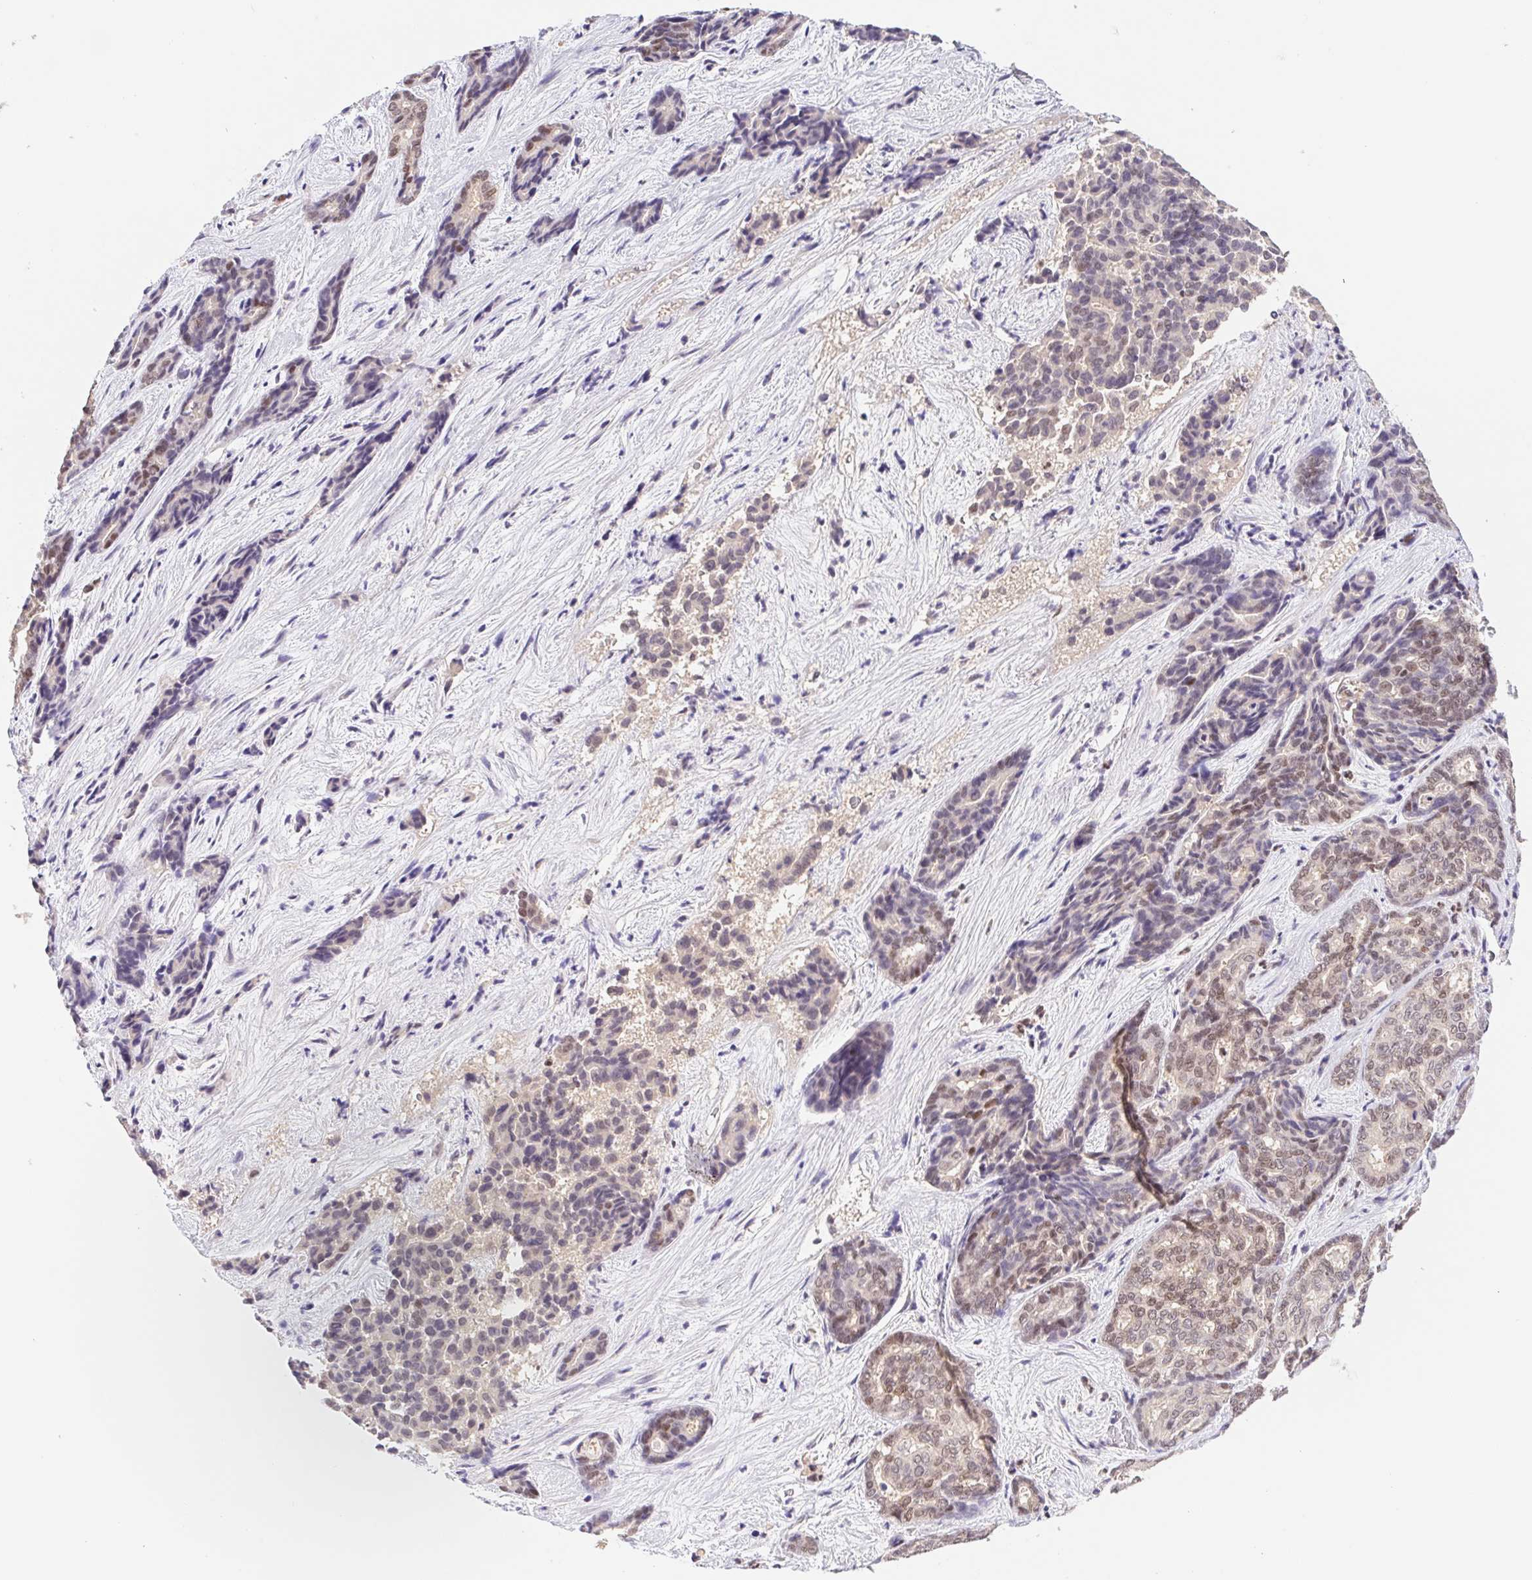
{"staining": {"intensity": "weak", "quantity": "25%-75%", "location": "nuclear"}, "tissue": "liver cancer", "cell_type": "Tumor cells", "image_type": "cancer", "snomed": [{"axis": "morphology", "description": "Cholangiocarcinoma"}, {"axis": "topography", "description": "Liver"}], "caption": "Immunohistochemistry (DAB (3,3'-diaminobenzidine)) staining of human liver cancer demonstrates weak nuclear protein staining in about 25%-75% of tumor cells. (Brightfield microscopy of DAB IHC at high magnification).", "gene": "L3MBTL4", "patient": {"sex": "female", "age": 64}}